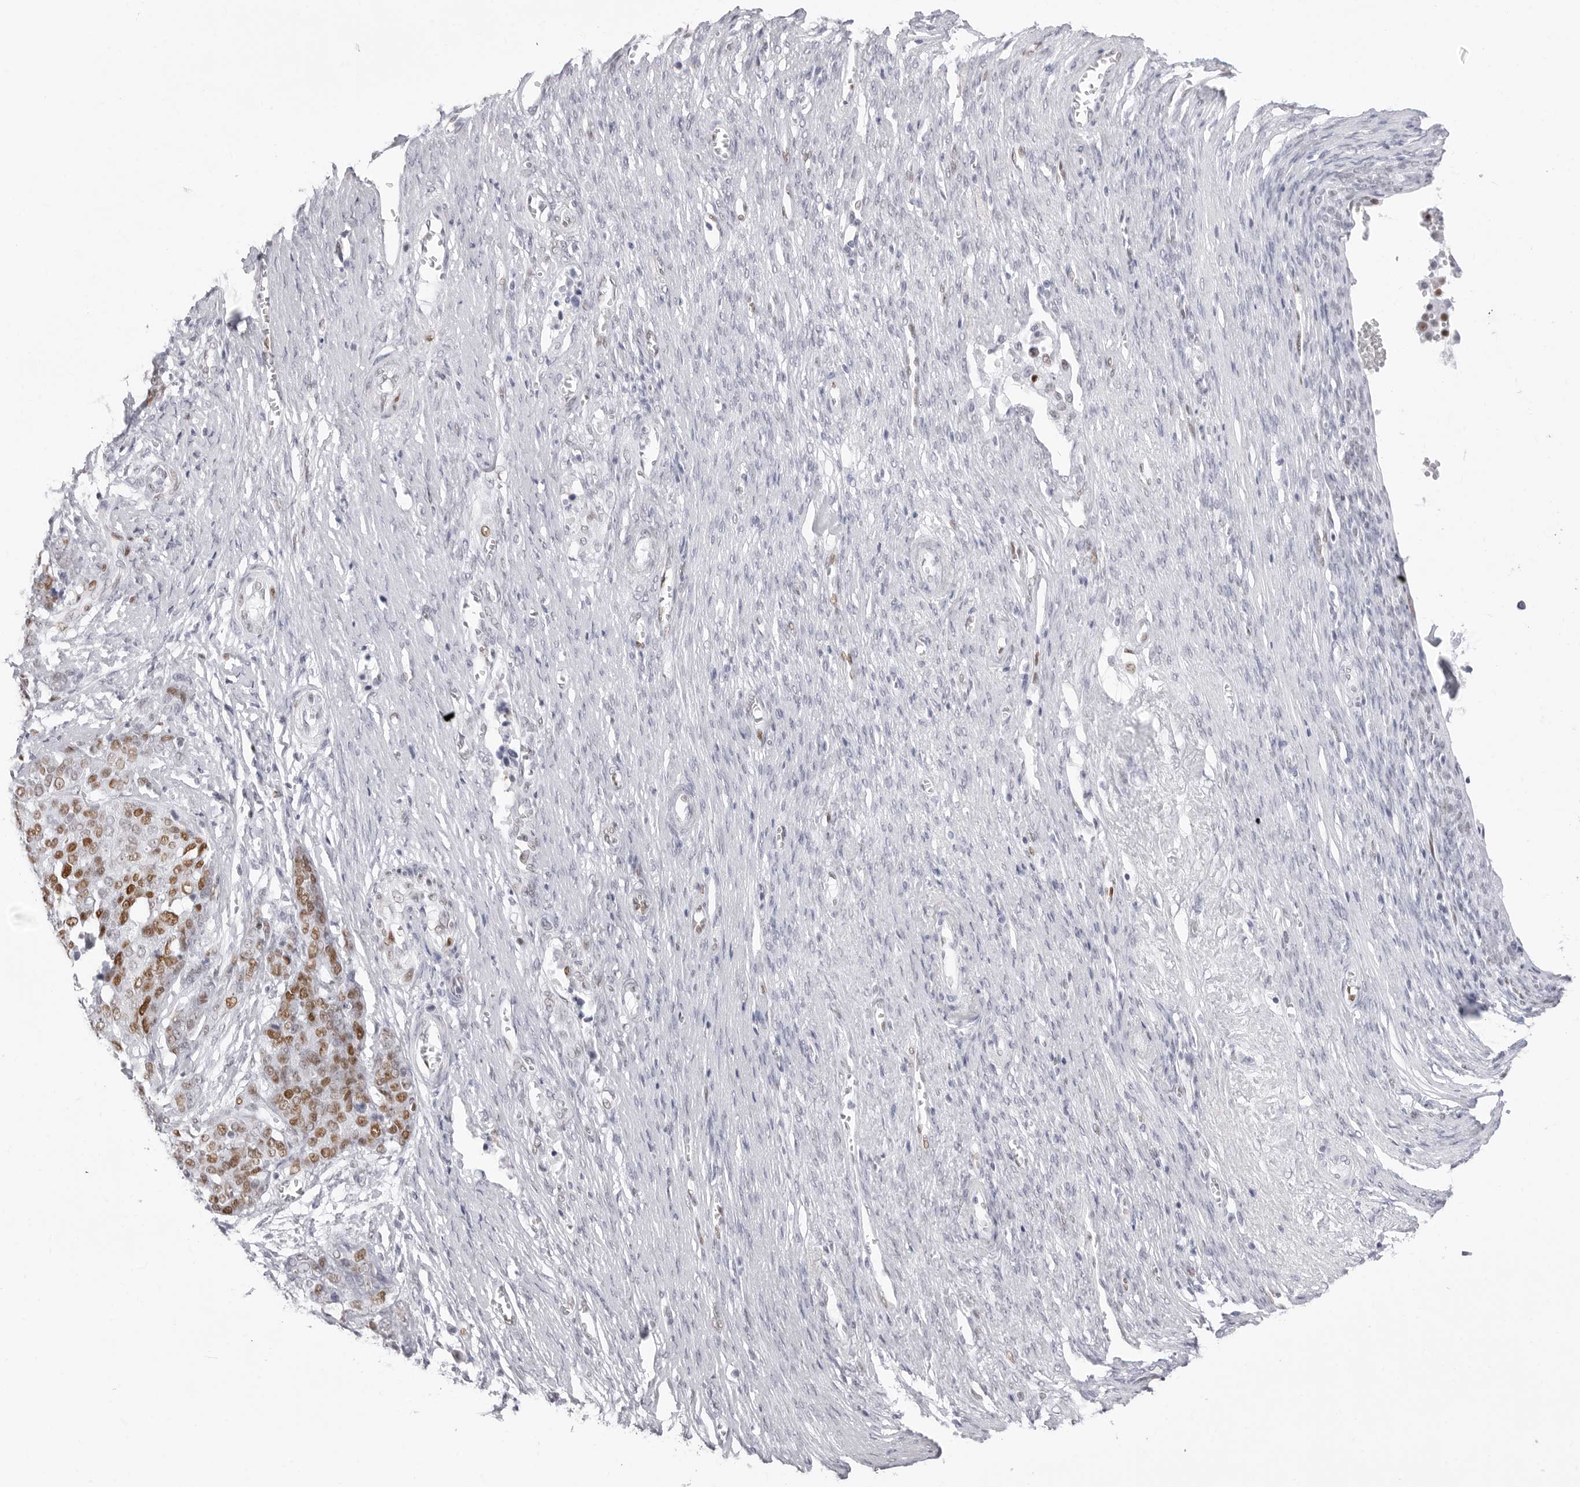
{"staining": {"intensity": "moderate", "quantity": ">75%", "location": "nuclear"}, "tissue": "ovarian cancer", "cell_type": "Tumor cells", "image_type": "cancer", "snomed": [{"axis": "morphology", "description": "Cystadenocarcinoma, serous, NOS"}, {"axis": "topography", "description": "Ovary"}], "caption": "This image reveals immunohistochemistry staining of human serous cystadenocarcinoma (ovarian), with medium moderate nuclear positivity in about >75% of tumor cells.", "gene": "NASP", "patient": {"sex": "female", "age": 44}}